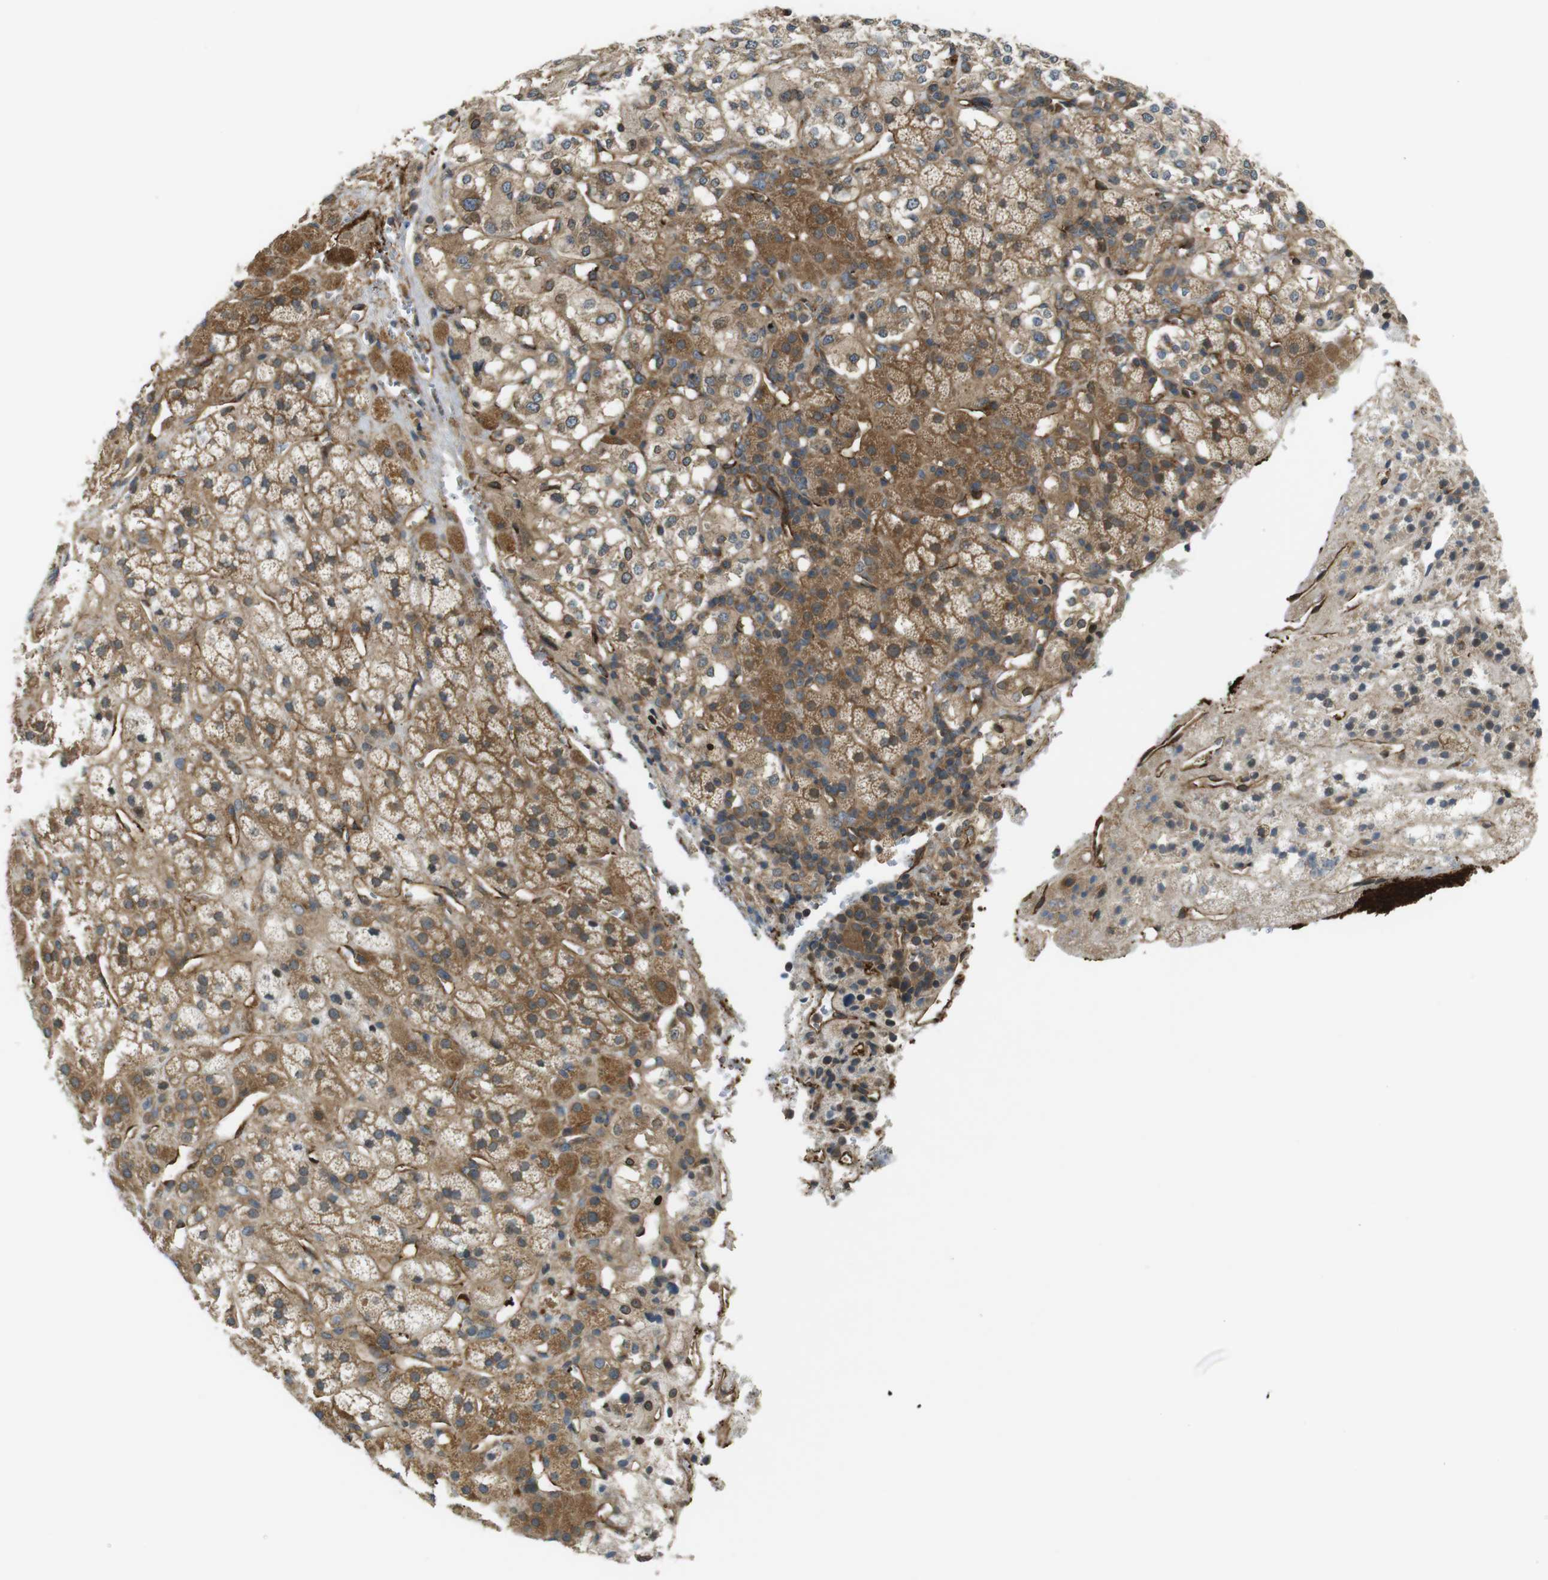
{"staining": {"intensity": "moderate", "quantity": ">75%", "location": "cytoplasmic/membranous"}, "tissue": "adrenal gland", "cell_type": "Glandular cells", "image_type": "normal", "snomed": [{"axis": "morphology", "description": "Normal tissue, NOS"}, {"axis": "topography", "description": "Adrenal gland"}], "caption": "A brown stain labels moderate cytoplasmic/membranous staining of a protein in glandular cells of normal adrenal gland. (brown staining indicates protein expression, while blue staining denotes nuclei).", "gene": "TSC1", "patient": {"sex": "male", "age": 56}}